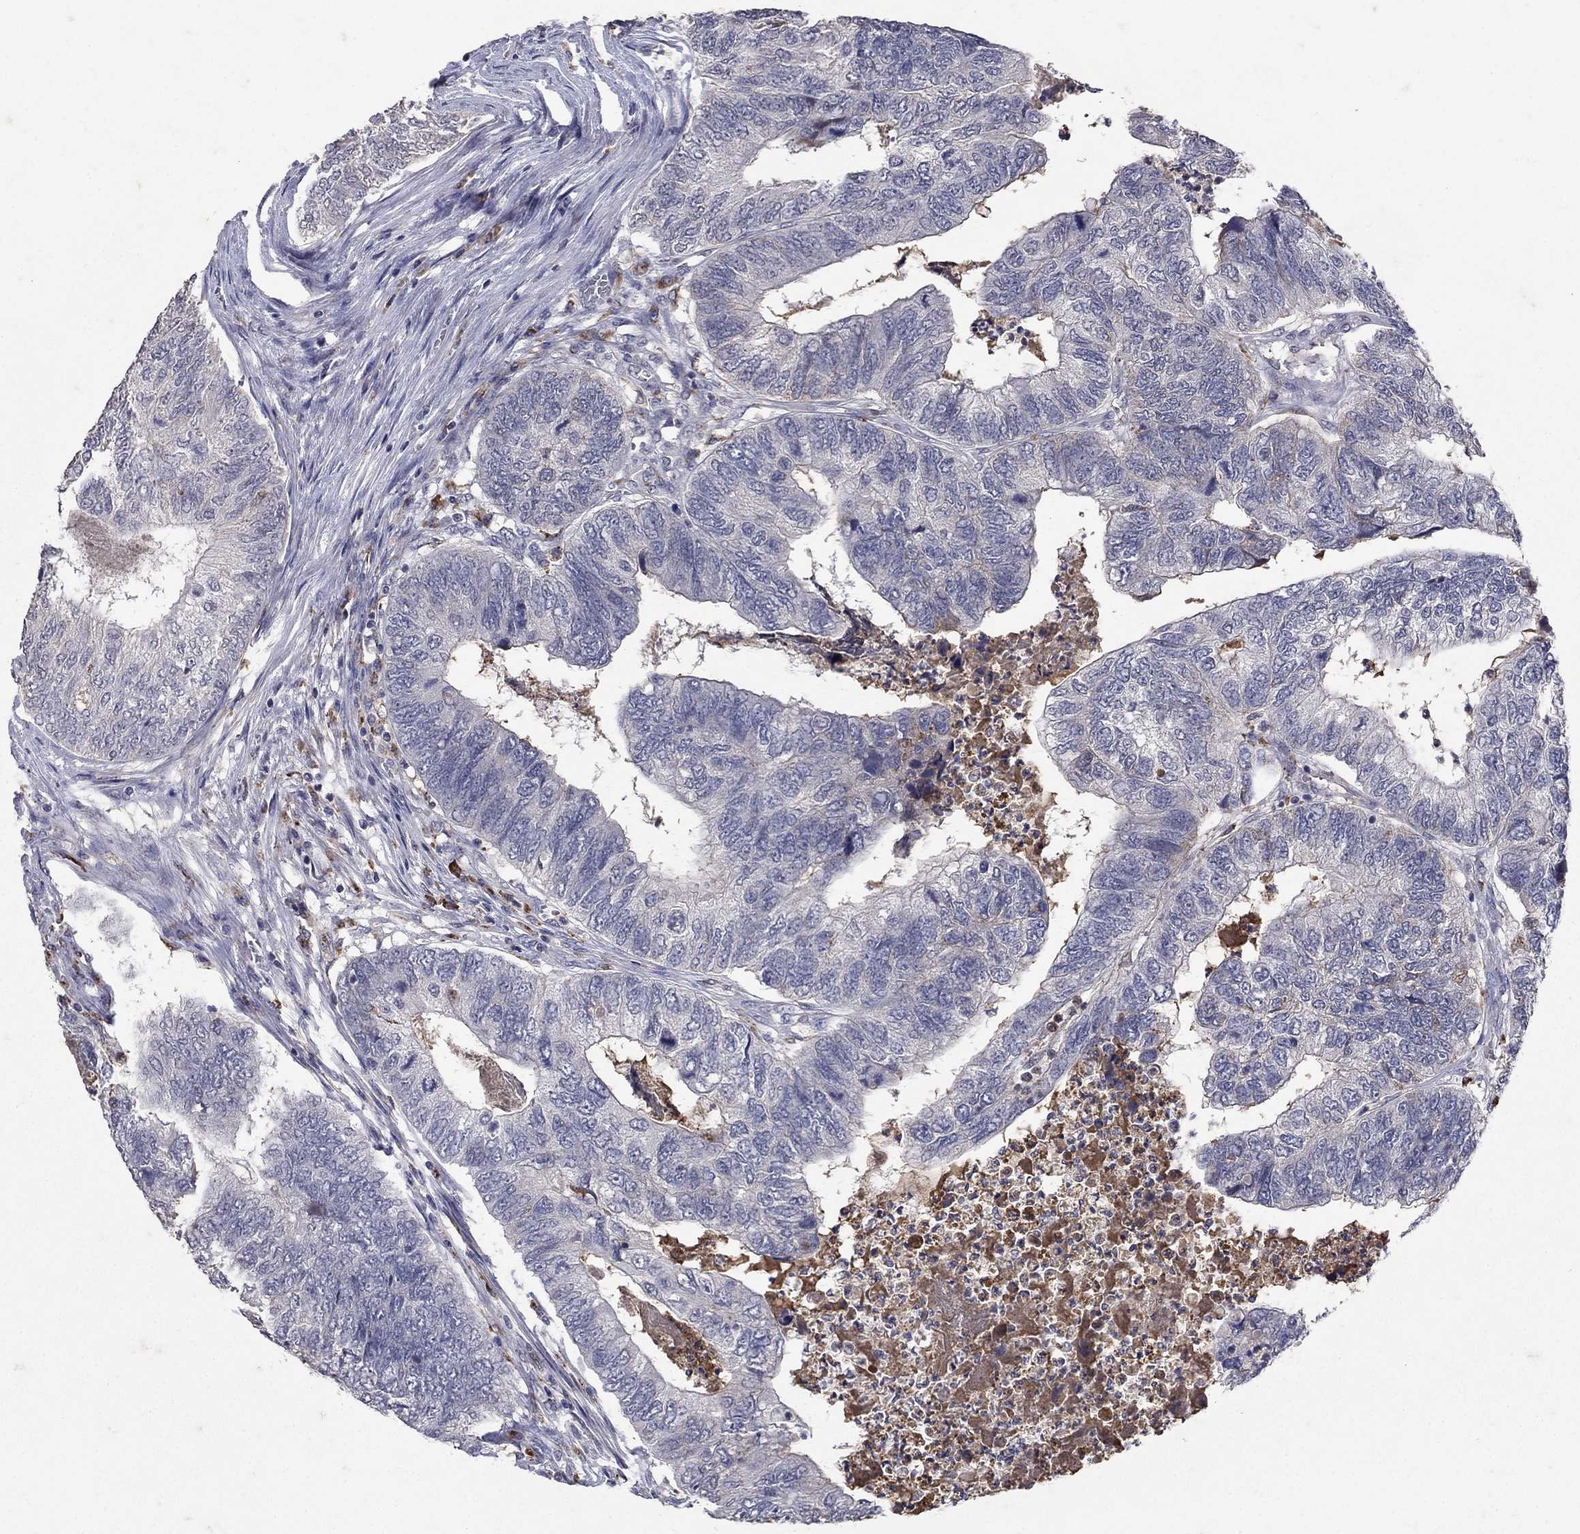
{"staining": {"intensity": "negative", "quantity": "none", "location": "none"}, "tissue": "colorectal cancer", "cell_type": "Tumor cells", "image_type": "cancer", "snomed": [{"axis": "morphology", "description": "Adenocarcinoma, NOS"}, {"axis": "topography", "description": "Colon"}], "caption": "The micrograph exhibits no staining of tumor cells in colorectal cancer (adenocarcinoma). (Stains: DAB (3,3'-diaminobenzidine) IHC with hematoxylin counter stain, Microscopy: brightfield microscopy at high magnification).", "gene": "NPC2", "patient": {"sex": "female", "age": 67}}